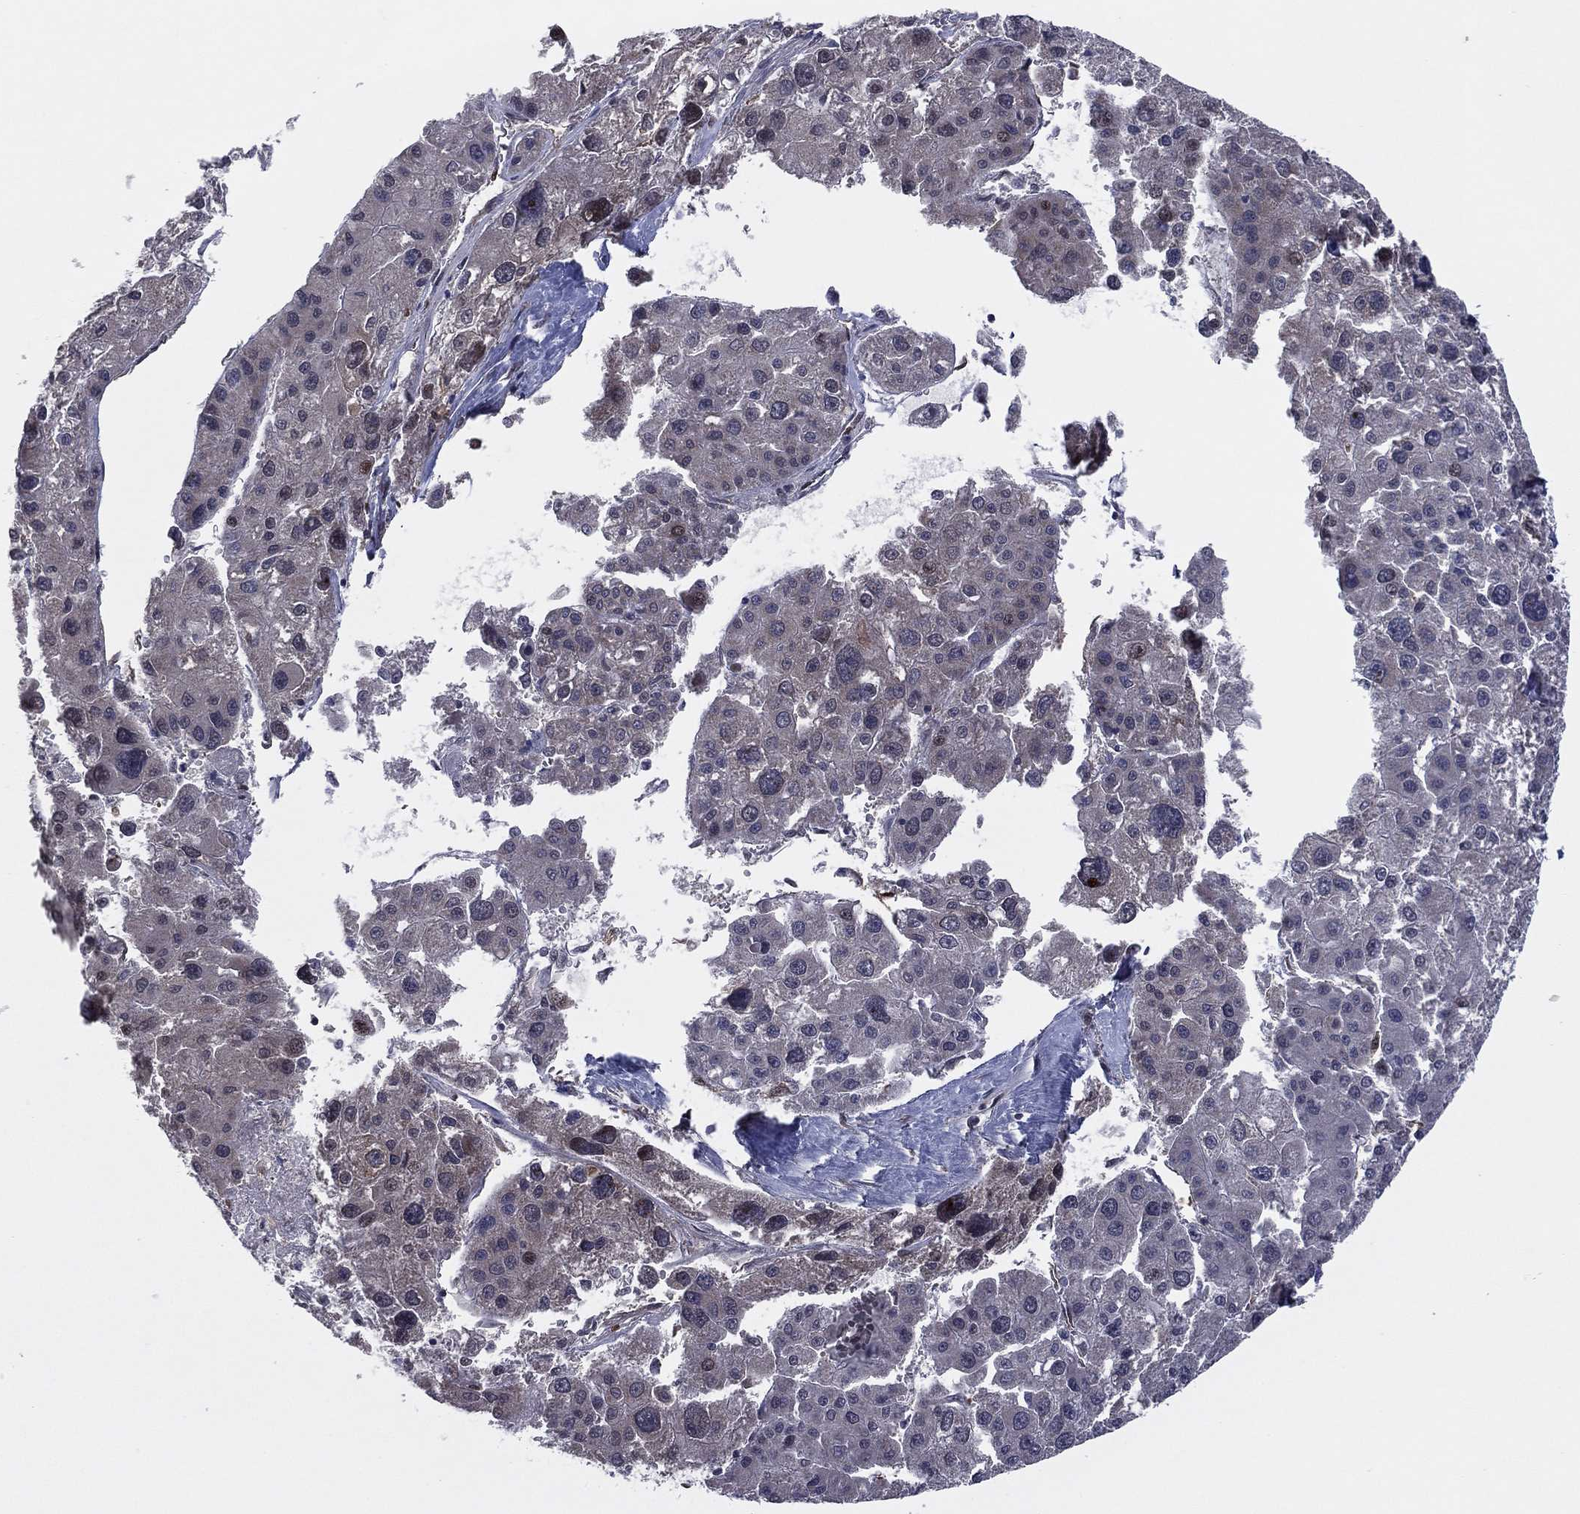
{"staining": {"intensity": "negative", "quantity": "none", "location": "none"}, "tissue": "liver cancer", "cell_type": "Tumor cells", "image_type": "cancer", "snomed": [{"axis": "morphology", "description": "Carcinoma, Hepatocellular, NOS"}, {"axis": "topography", "description": "Liver"}], "caption": "DAB (3,3'-diaminobenzidine) immunohistochemical staining of human hepatocellular carcinoma (liver) exhibits no significant positivity in tumor cells. (Stains: DAB (3,3'-diaminobenzidine) IHC with hematoxylin counter stain, Microscopy: brightfield microscopy at high magnification).", "gene": "SNCG", "patient": {"sex": "male", "age": 73}}